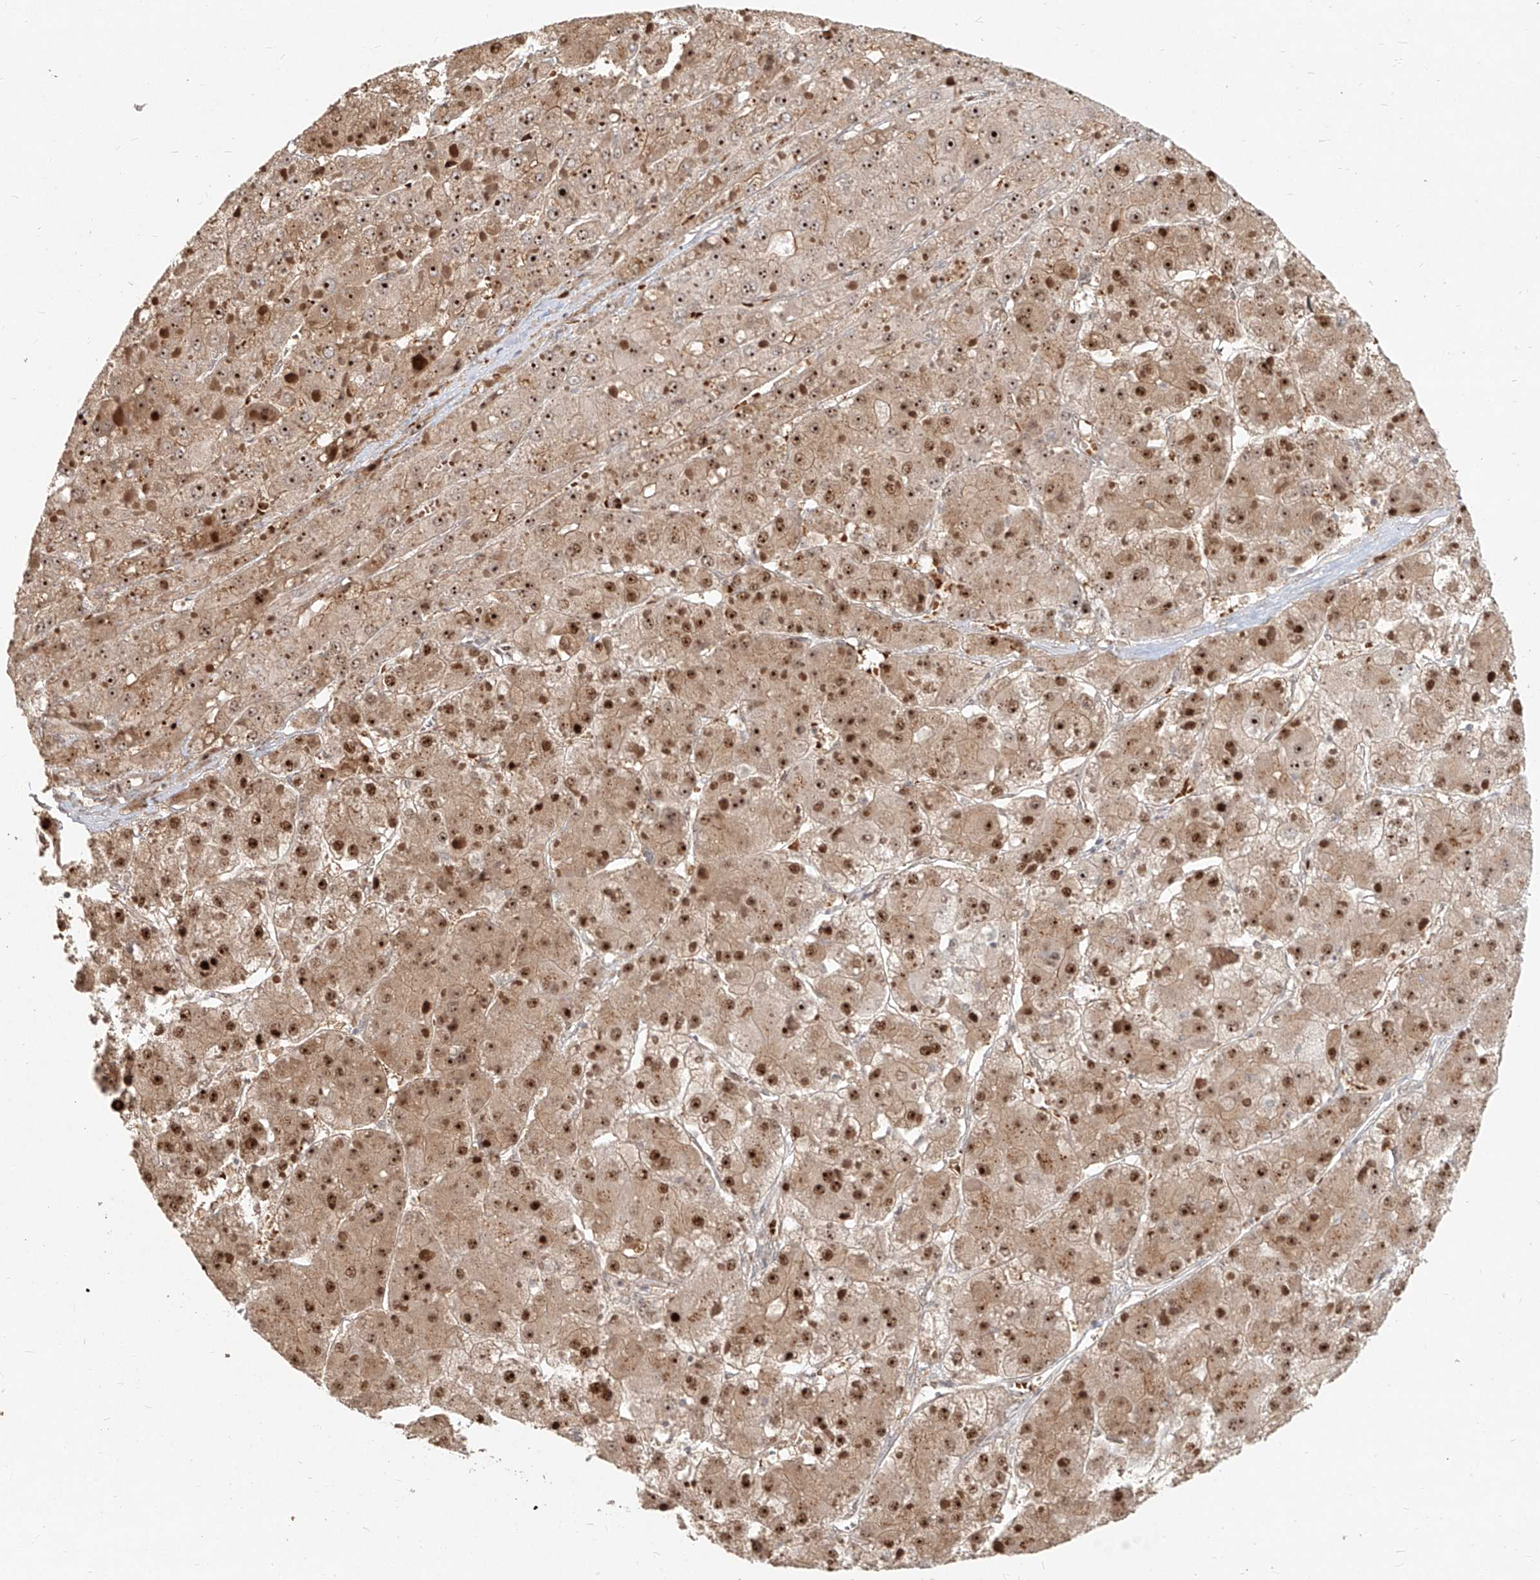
{"staining": {"intensity": "moderate", "quantity": ">75%", "location": "cytoplasmic/membranous,nuclear"}, "tissue": "liver cancer", "cell_type": "Tumor cells", "image_type": "cancer", "snomed": [{"axis": "morphology", "description": "Carcinoma, Hepatocellular, NOS"}, {"axis": "topography", "description": "Liver"}], "caption": "Human liver cancer (hepatocellular carcinoma) stained with a protein marker displays moderate staining in tumor cells.", "gene": "BYSL", "patient": {"sex": "female", "age": 73}}